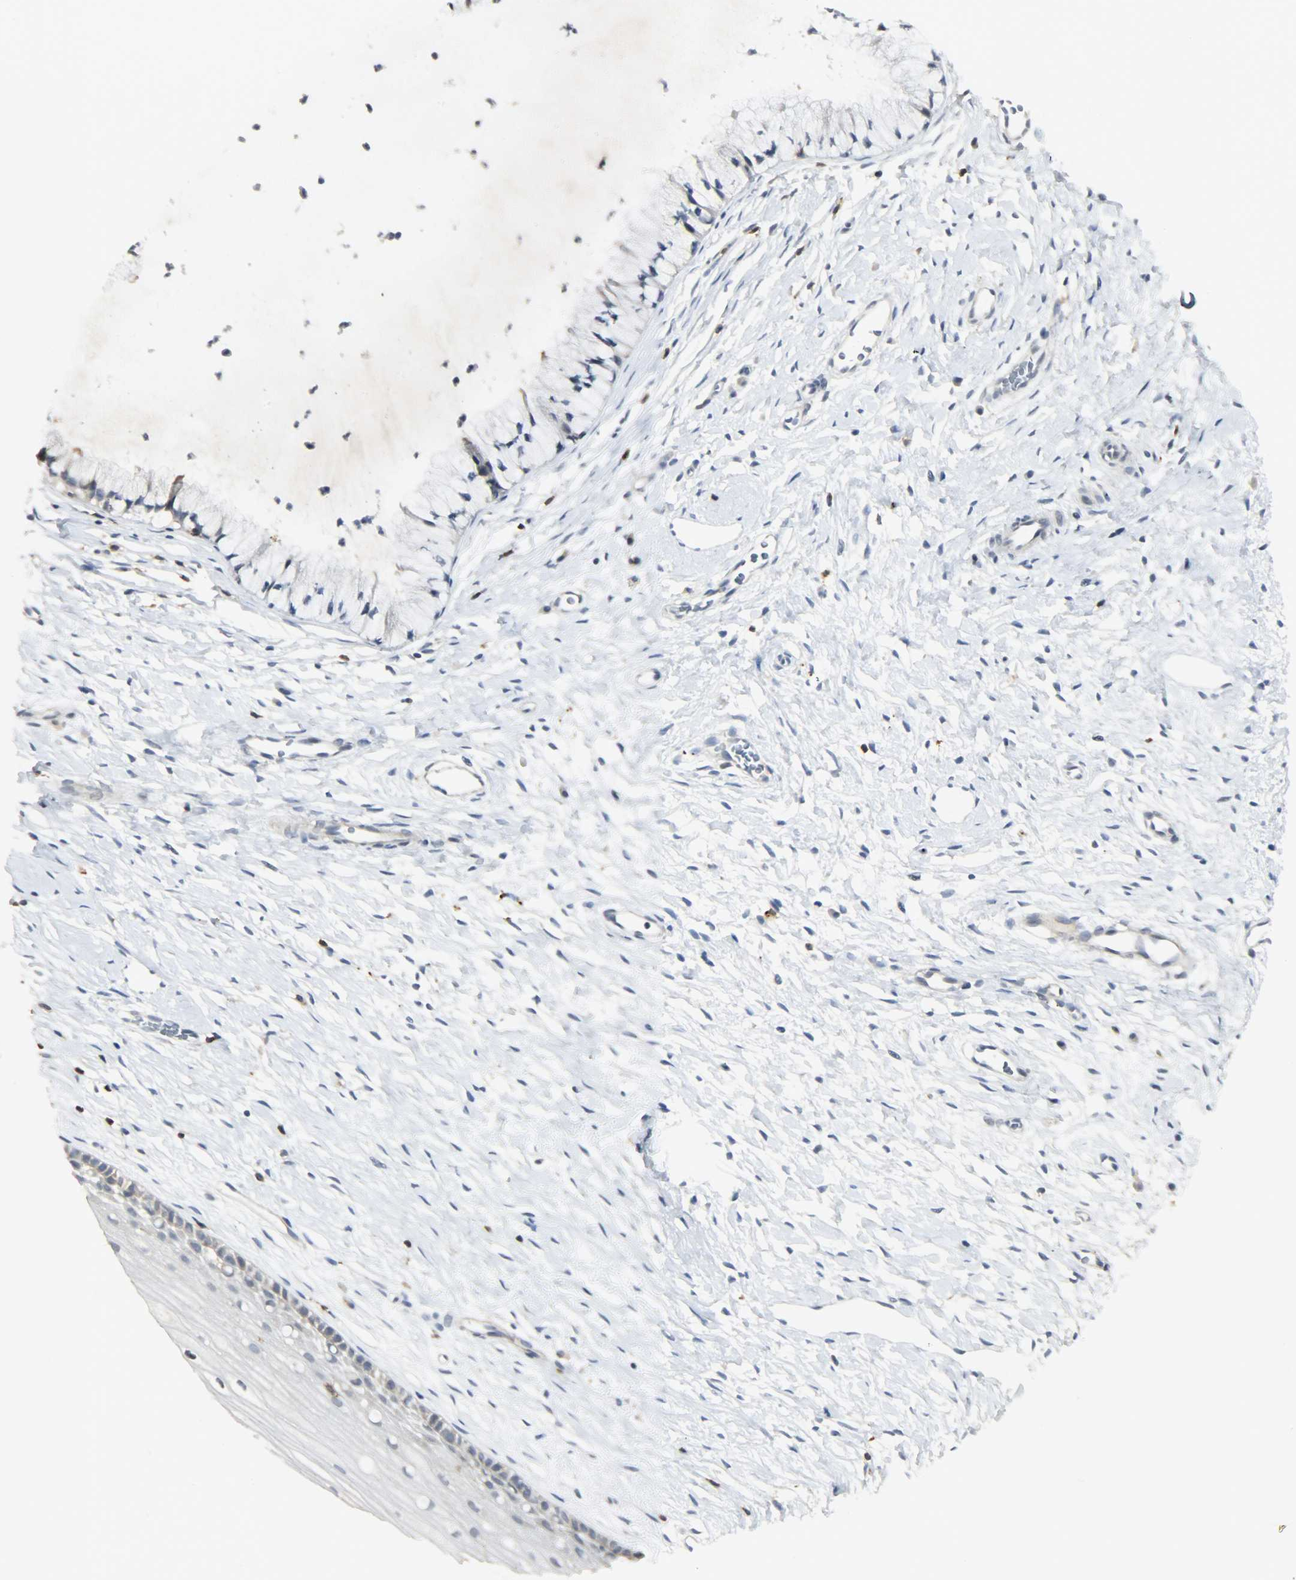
{"staining": {"intensity": "weak", "quantity": "<25%", "location": "cytoplasmic/membranous"}, "tissue": "cervix", "cell_type": "Glandular cells", "image_type": "normal", "snomed": [{"axis": "morphology", "description": "Normal tissue, NOS"}, {"axis": "topography", "description": "Cervix"}], "caption": "Micrograph shows no significant protein staining in glandular cells of benign cervix. (Immunohistochemistry (ihc), brightfield microscopy, high magnification).", "gene": "CD4", "patient": {"sex": "female", "age": 46}}